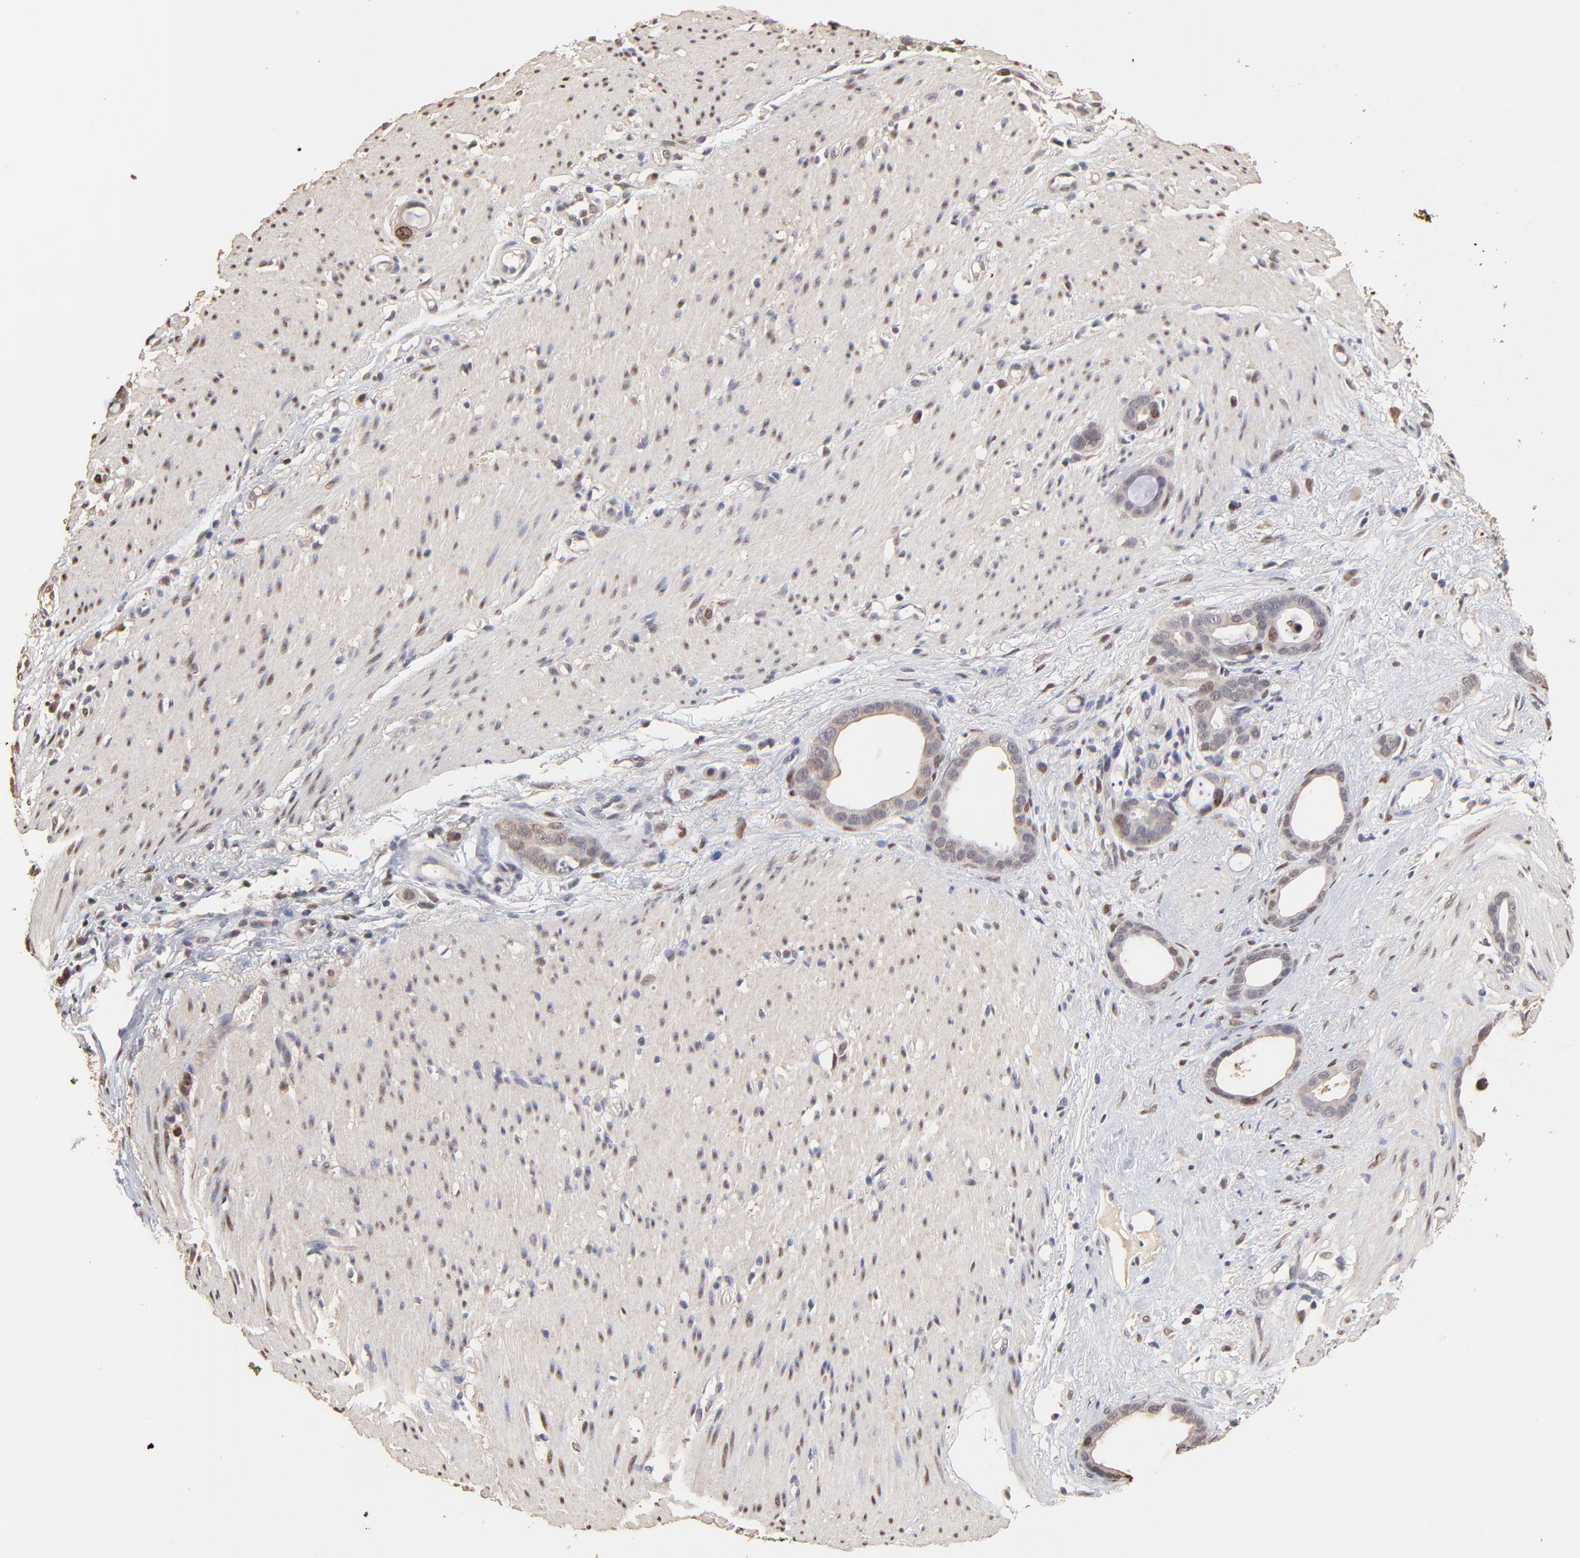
{"staining": {"intensity": "weak", "quantity": "<25%", "location": "nuclear"}, "tissue": "stomach cancer", "cell_type": "Tumor cells", "image_type": "cancer", "snomed": [{"axis": "morphology", "description": "Adenocarcinoma, NOS"}, {"axis": "topography", "description": "Stomach"}], "caption": "Tumor cells show no significant protein staining in stomach adenocarcinoma.", "gene": "BIRC5", "patient": {"sex": "female", "age": 75}}